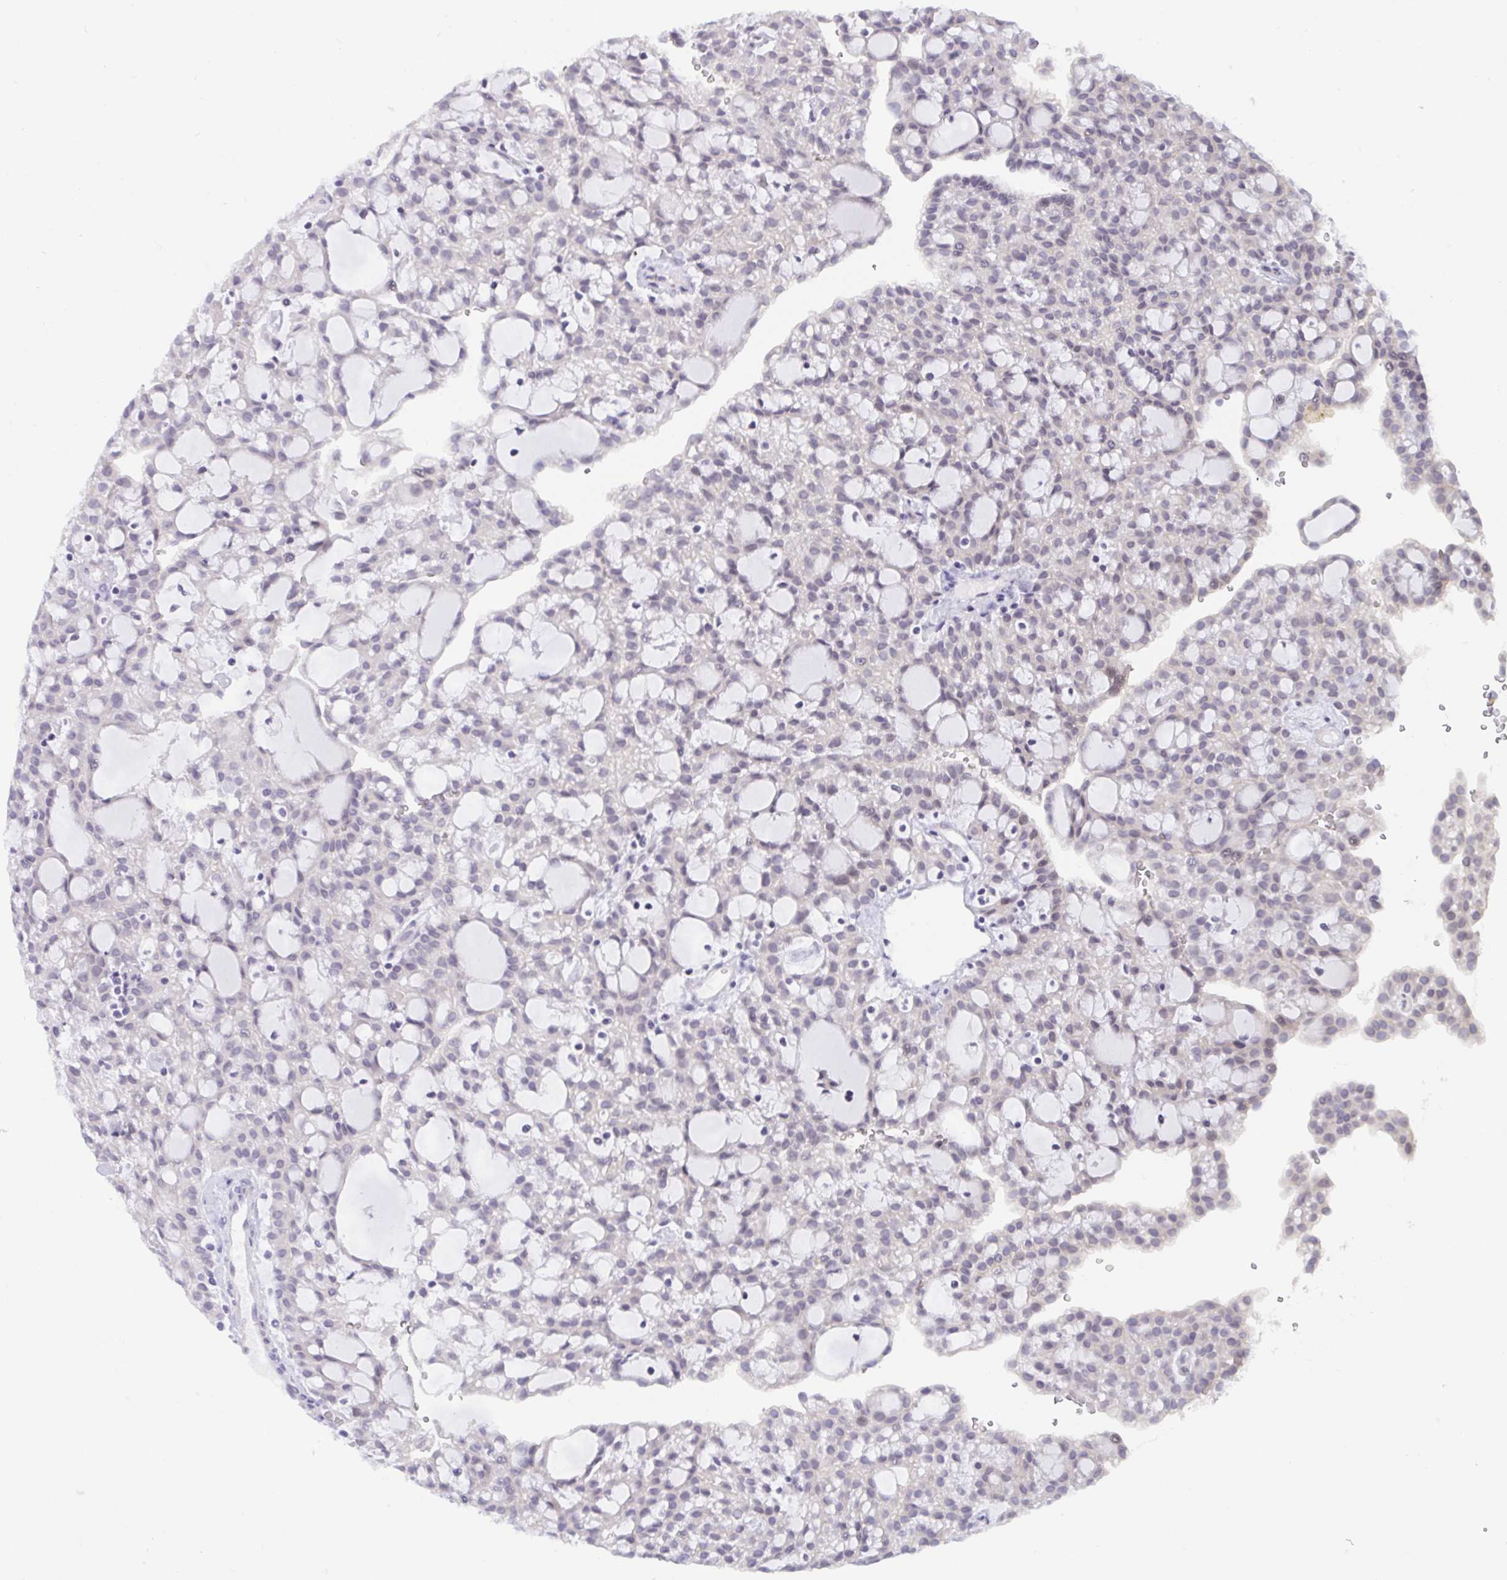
{"staining": {"intensity": "weak", "quantity": "25%-75%", "location": "nuclear"}, "tissue": "renal cancer", "cell_type": "Tumor cells", "image_type": "cancer", "snomed": [{"axis": "morphology", "description": "Adenocarcinoma, NOS"}, {"axis": "topography", "description": "Kidney"}], "caption": "Immunohistochemical staining of human renal cancer shows weak nuclear protein positivity in approximately 25%-75% of tumor cells. (brown staining indicates protein expression, while blue staining denotes nuclei).", "gene": "BMAL2", "patient": {"sex": "male", "age": 63}}